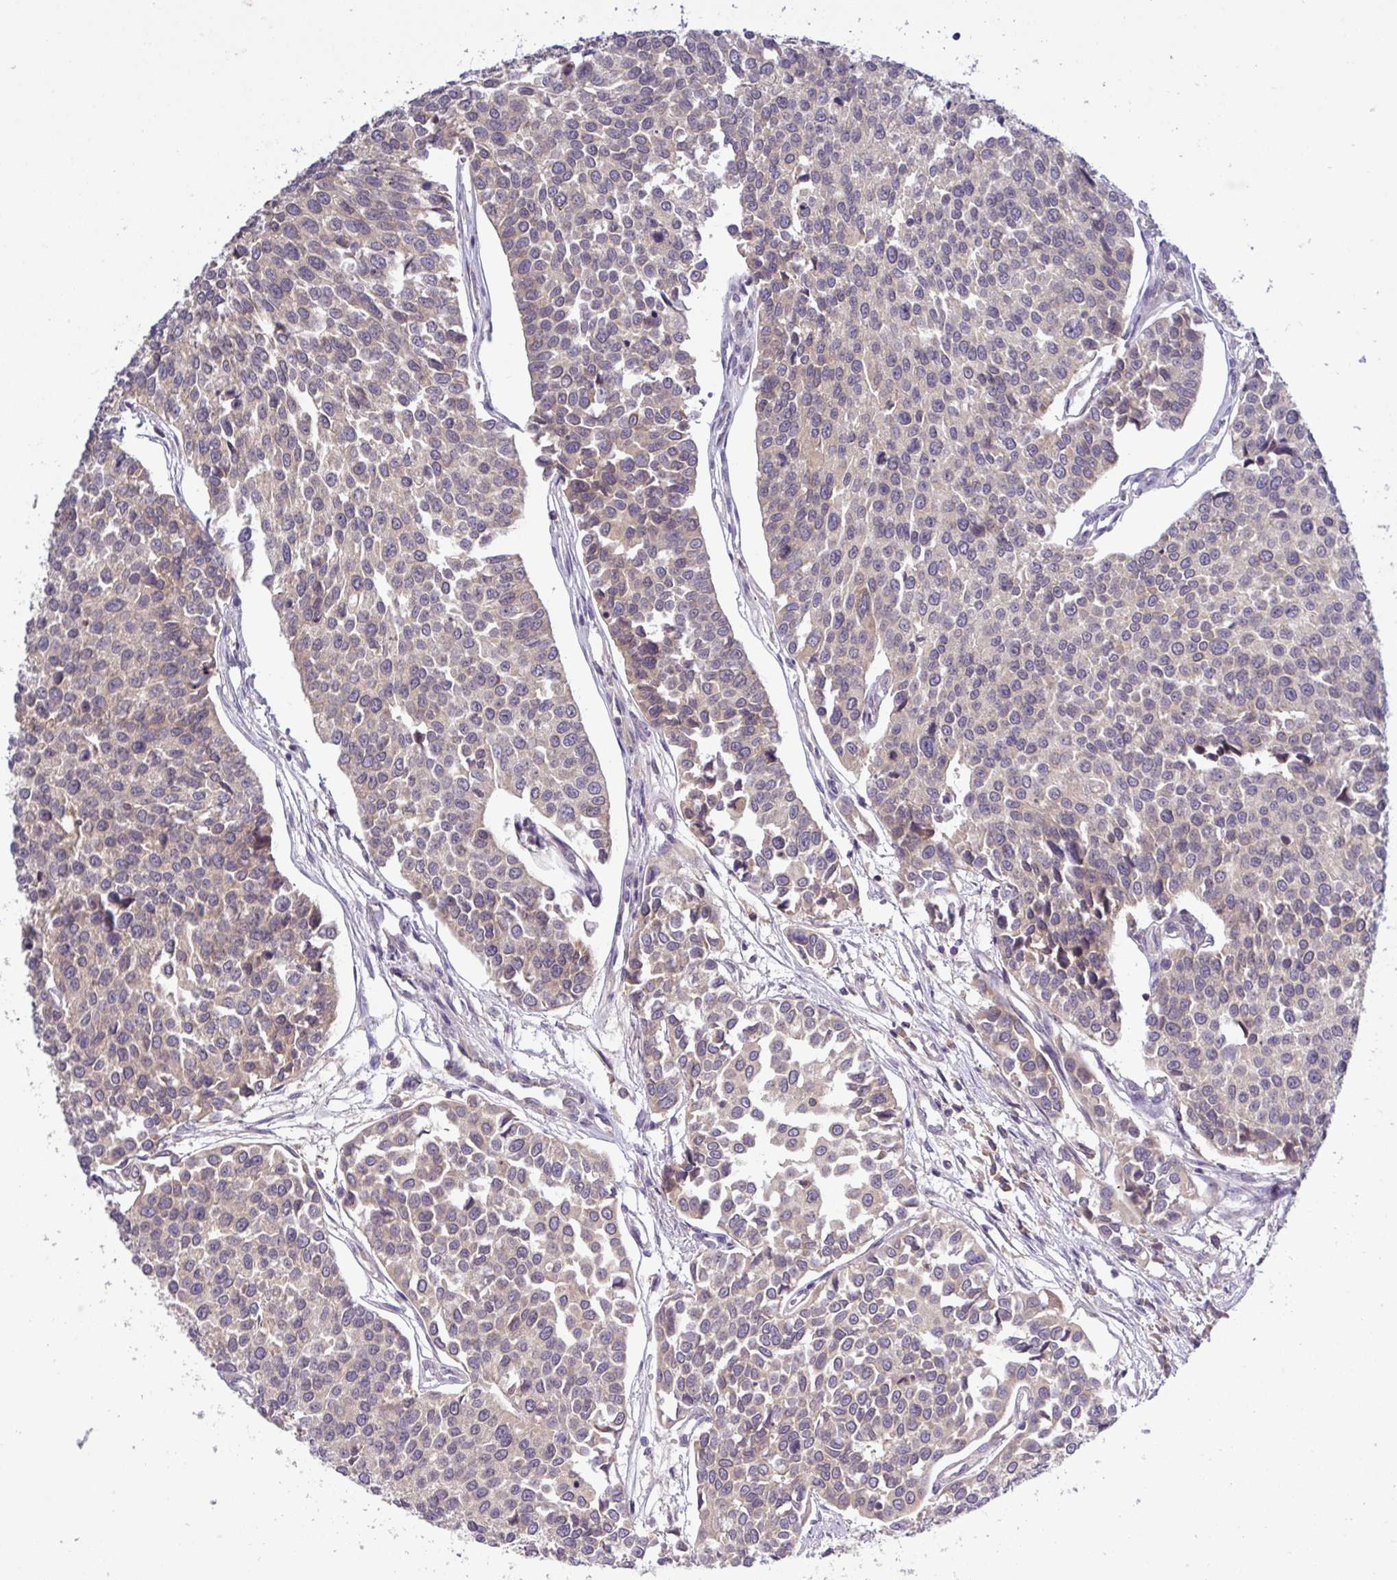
{"staining": {"intensity": "weak", "quantity": "<25%", "location": "cytoplasmic/membranous"}, "tissue": "urothelial cancer", "cell_type": "Tumor cells", "image_type": "cancer", "snomed": [{"axis": "morphology", "description": "Urothelial carcinoma, Low grade"}, {"axis": "topography", "description": "Urinary bladder"}], "caption": "Micrograph shows no protein positivity in tumor cells of urothelial cancer tissue. (Stains: DAB (3,3'-diaminobenzidine) immunohistochemistry with hematoxylin counter stain, Microscopy: brightfield microscopy at high magnification).", "gene": "TMEM62", "patient": {"sex": "female", "age": 78}}